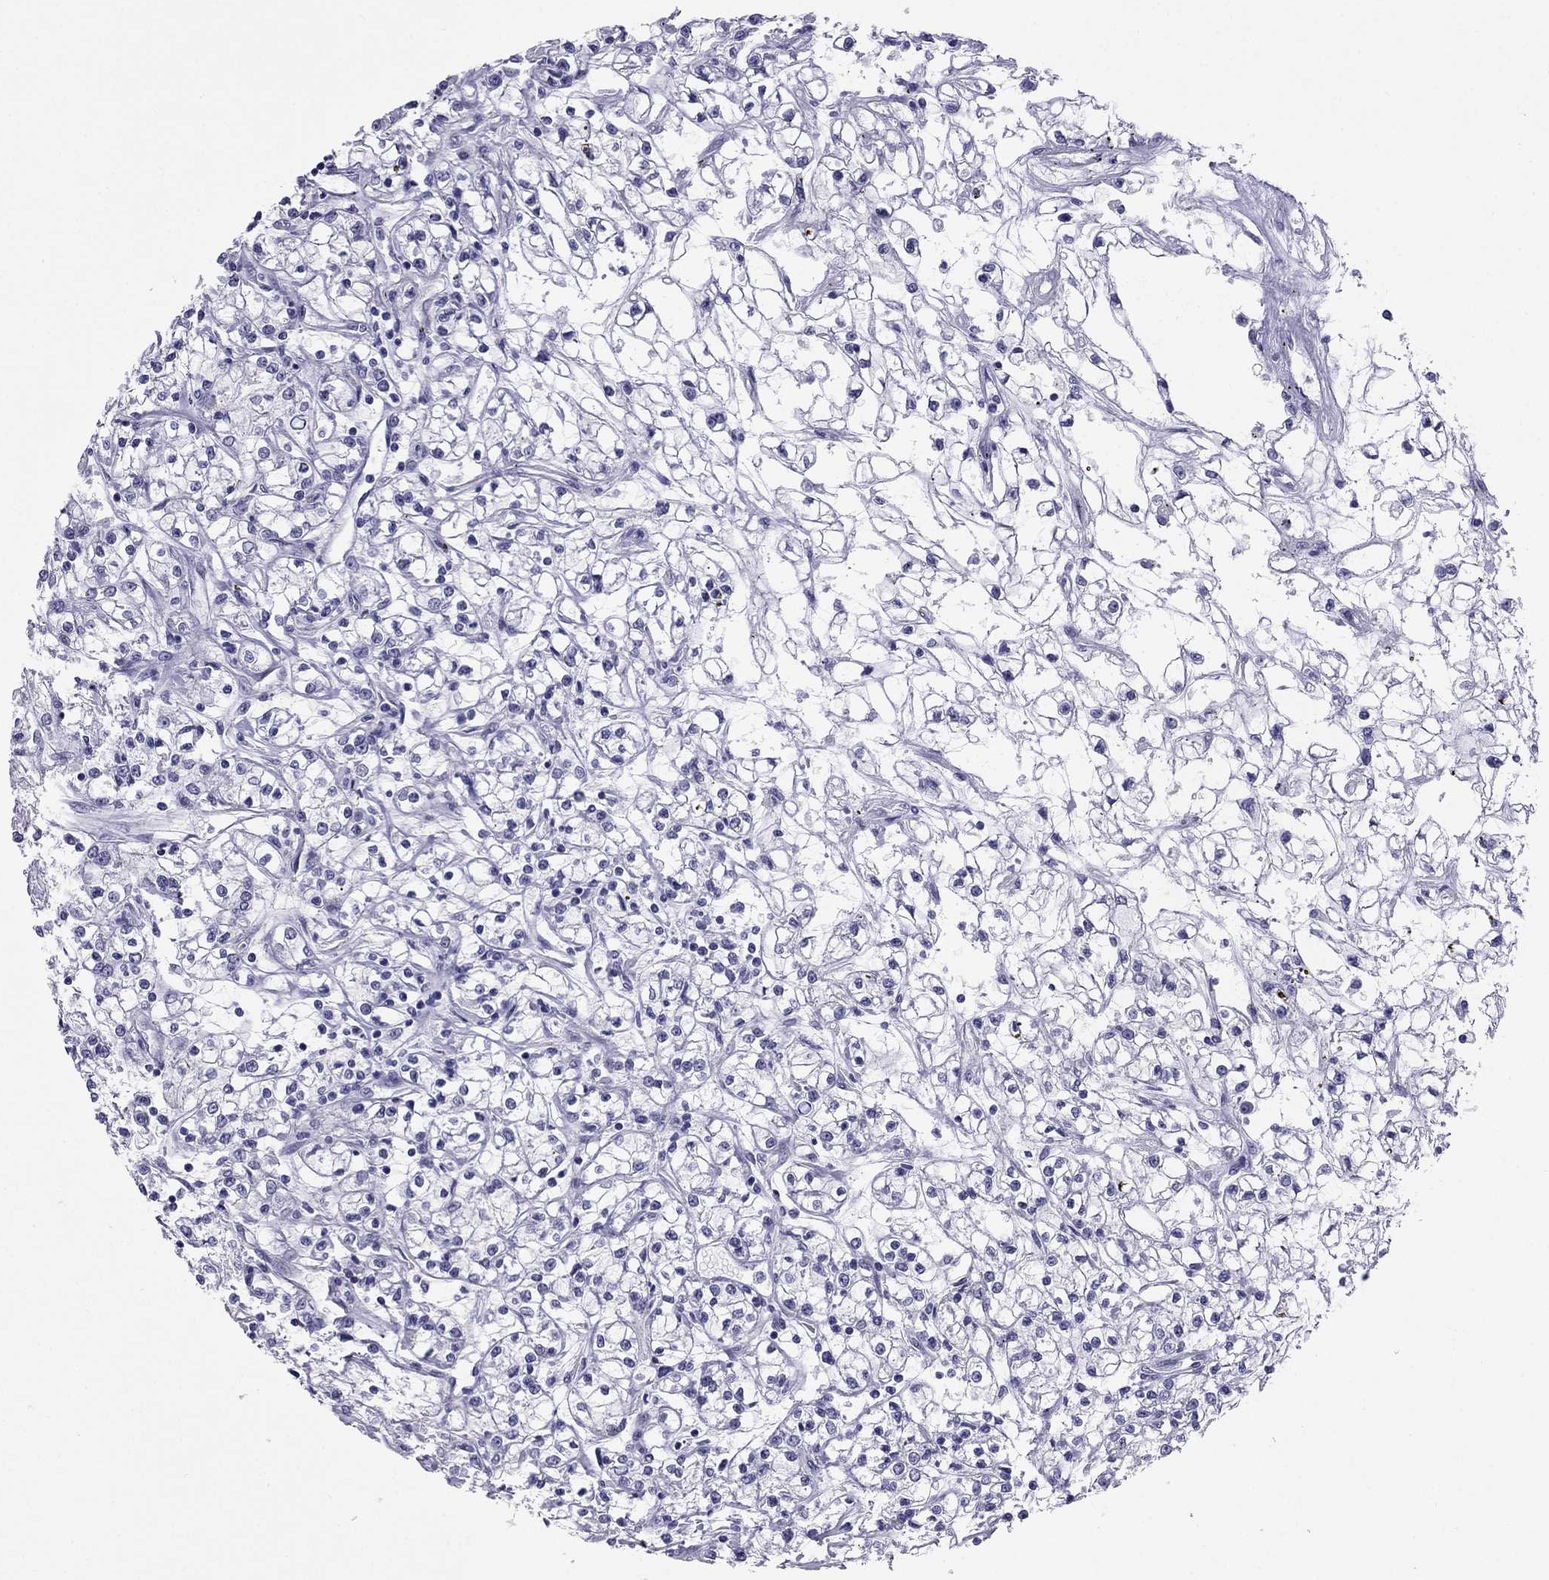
{"staining": {"intensity": "negative", "quantity": "none", "location": "none"}, "tissue": "renal cancer", "cell_type": "Tumor cells", "image_type": "cancer", "snomed": [{"axis": "morphology", "description": "Adenocarcinoma, NOS"}, {"axis": "topography", "description": "Kidney"}], "caption": "Immunohistochemical staining of human renal adenocarcinoma exhibits no significant expression in tumor cells.", "gene": "CROCC2", "patient": {"sex": "female", "age": 59}}